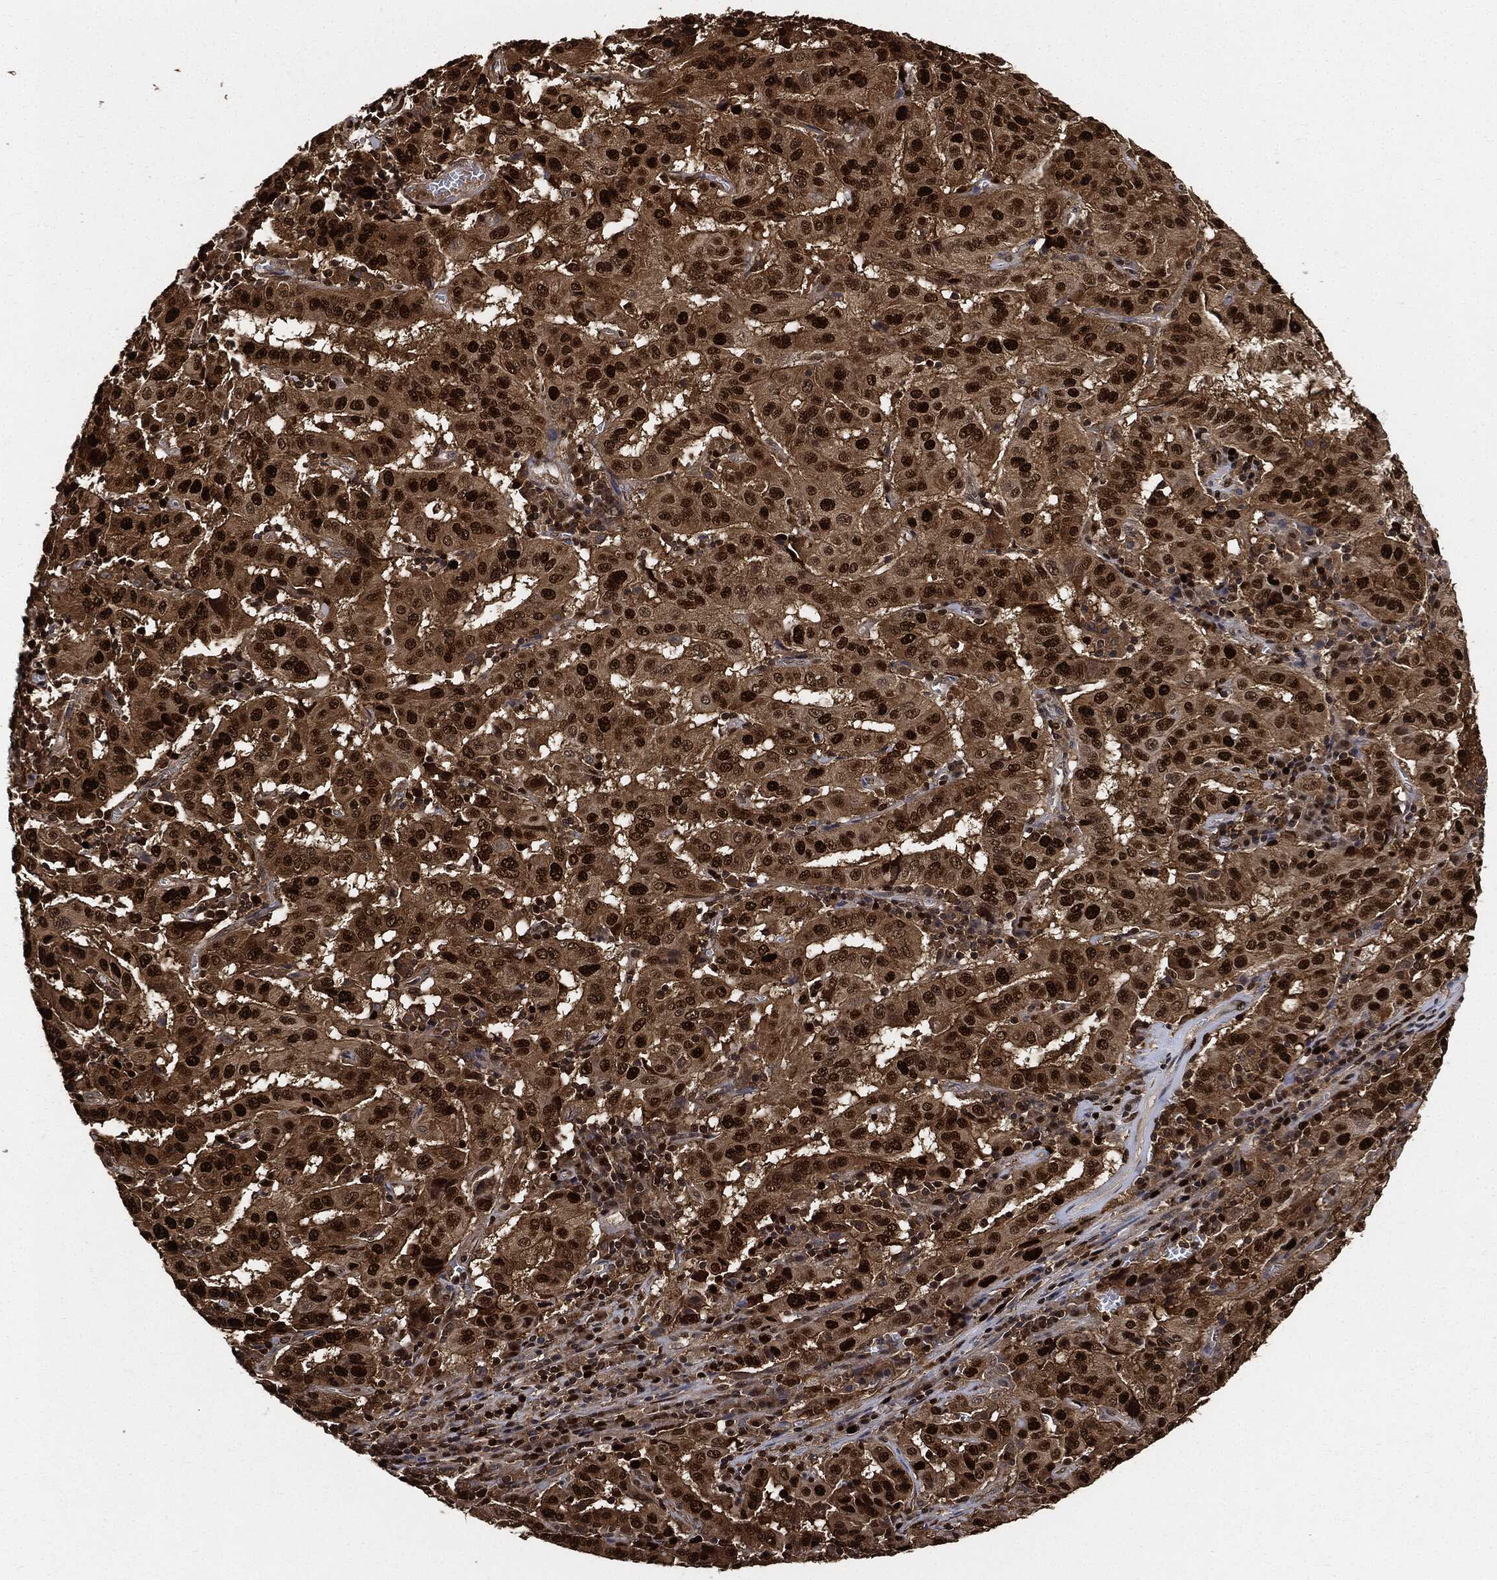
{"staining": {"intensity": "strong", "quantity": ">75%", "location": "nuclear"}, "tissue": "pancreatic cancer", "cell_type": "Tumor cells", "image_type": "cancer", "snomed": [{"axis": "morphology", "description": "Adenocarcinoma, NOS"}, {"axis": "topography", "description": "Pancreas"}], "caption": "Protein expression analysis of human pancreatic cancer reveals strong nuclear expression in approximately >75% of tumor cells. The staining is performed using DAB (3,3'-diaminobenzidine) brown chromogen to label protein expression. The nuclei are counter-stained blue using hematoxylin.", "gene": "PCNA", "patient": {"sex": "male", "age": 63}}